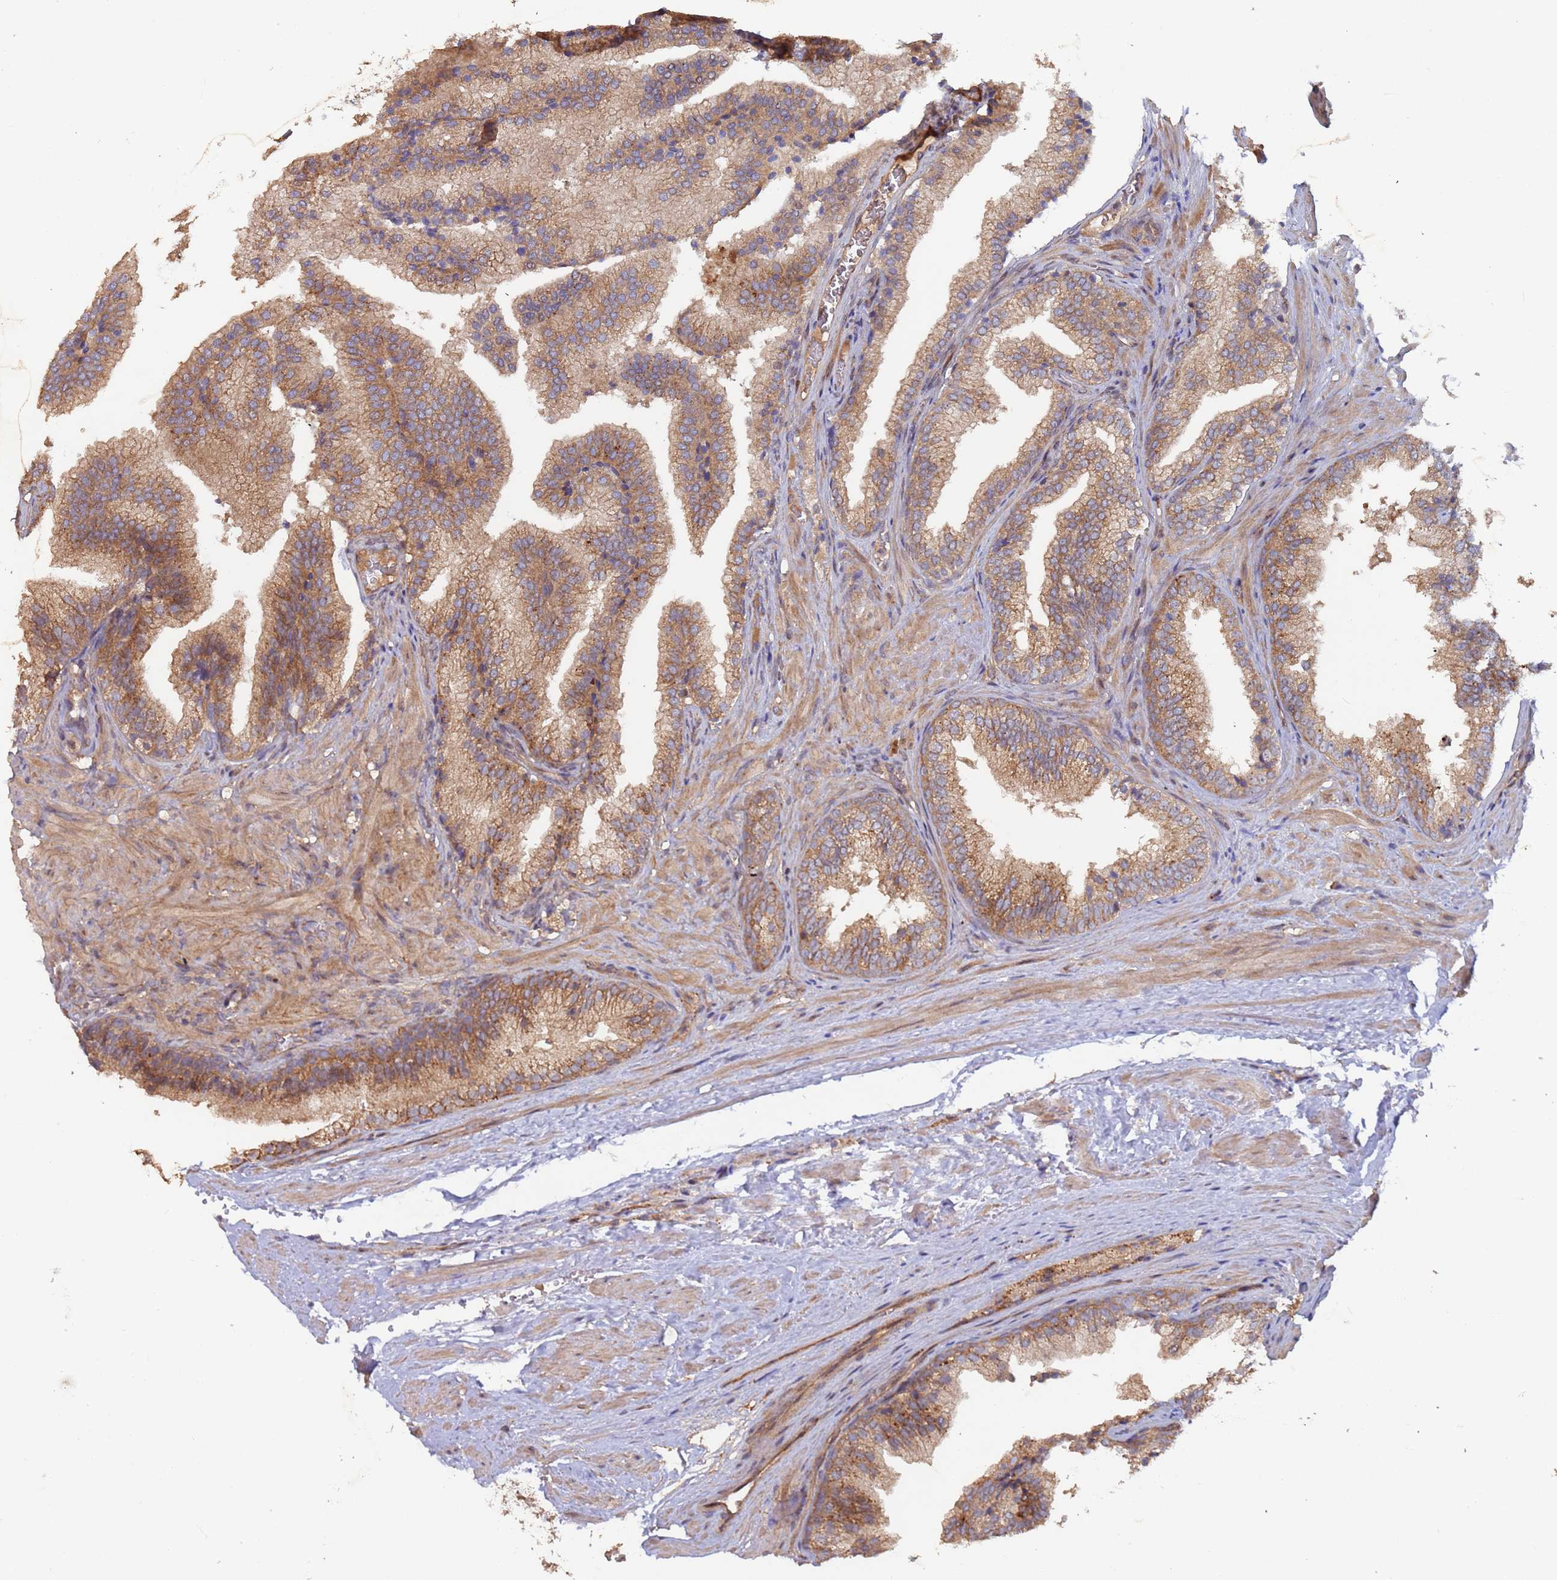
{"staining": {"intensity": "moderate", "quantity": ">75%", "location": "cytoplasmic/membranous"}, "tissue": "prostate", "cell_type": "Glandular cells", "image_type": "normal", "snomed": [{"axis": "morphology", "description": "Normal tissue, NOS"}, {"axis": "topography", "description": "Prostate"}], "caption": "IHC (DAB (3,3'-diaminobenzidine)) staining of unremarkable human prostate displays moderate cytoplasmic/membranous protein positivity in approximately >75% of glandular cells. (DAB = brown stain, brightfield microscopy at high magnification).", "gene": "KANSL1L", "patient": {"sex": "male", "age": 76}}